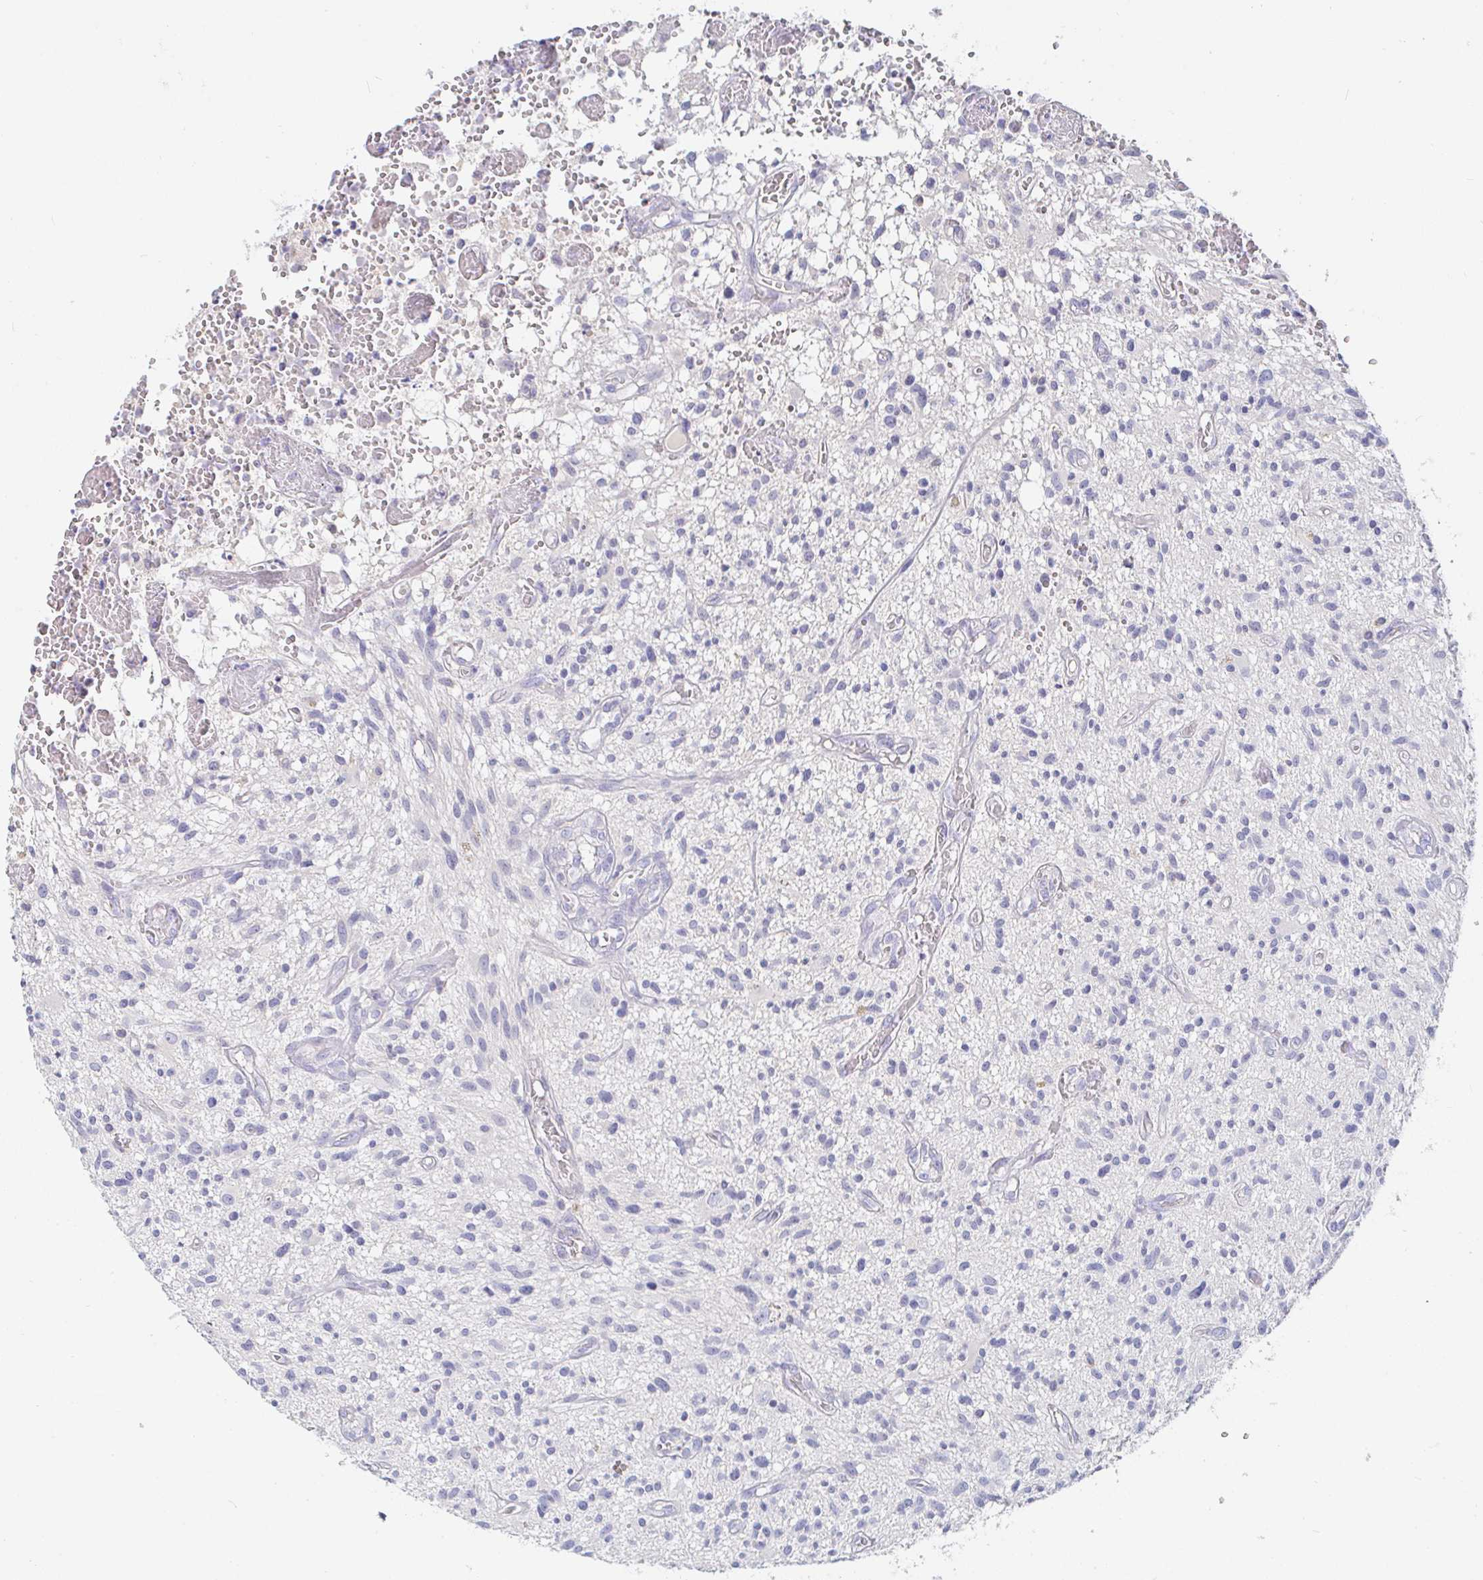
{"staining": {"intensity": "negative", "quantity": "none", "location": "none"}, "tissue": "glioma", "cell_type": "Tumor cells", "image_type": "cancer", "snomed": [{"axis": "morphology", "description": "Glioma, malignant, High grade"}, {"axis": "topography", "description": "Brain"}], "caption": "The IHC micrograph has no significant expression in tumor cells of malignant glioma (high-grade) tissue.", "gene": "PDE6B", "patient": {"sex": "male", "age": 75}}